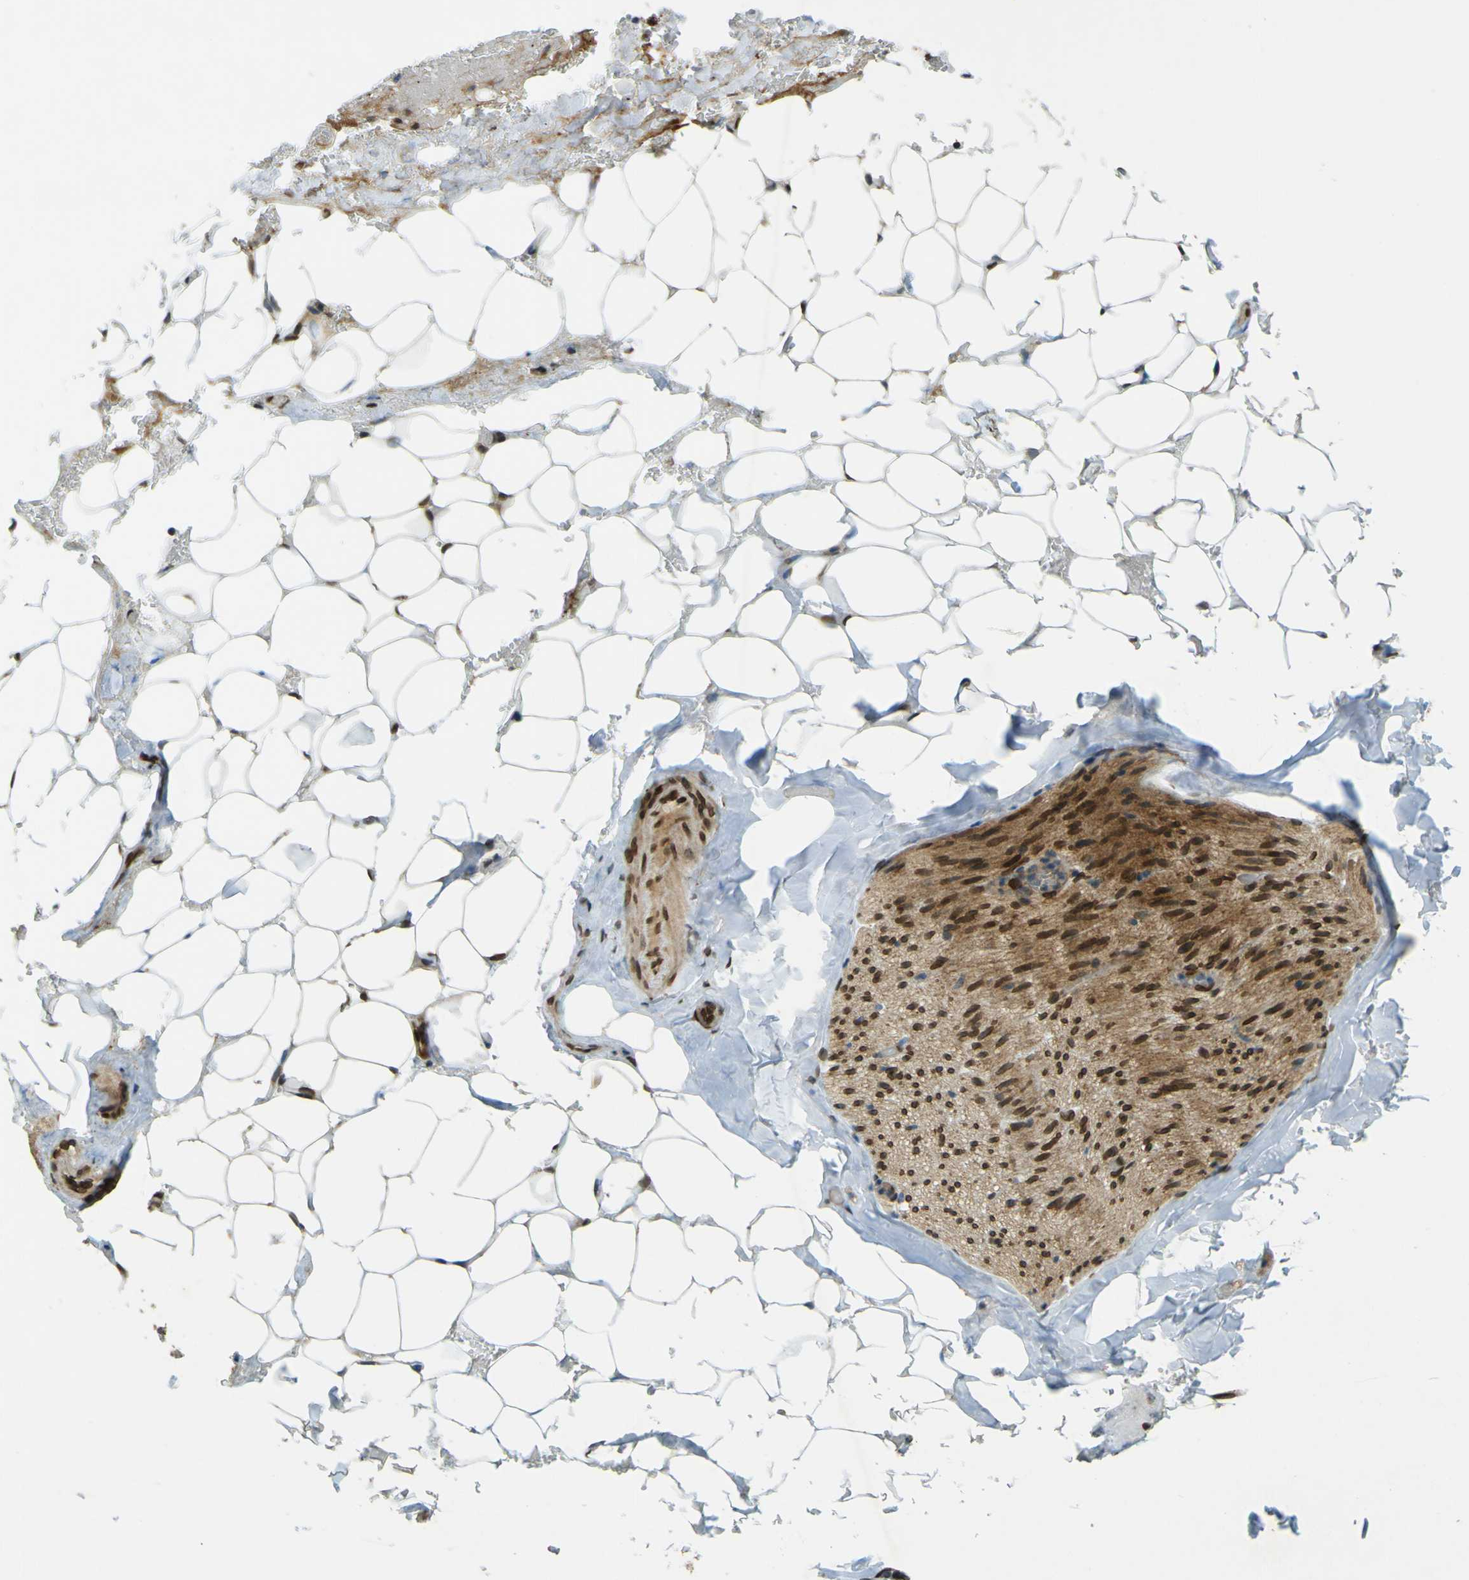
{"staining": {"intensity": "moderate", "quantity": ">75%", "location": "nuclear"}, "tissue": "adipose tissue", "cell_type": "Adipocytes", "image_type": "normal", "snomed": [{"axis": "morphology", "description": "Normal tissue, NOS"}, {"axis": "topography", "description": "Peripheral nerve tissue"}], "caption": "DAB (3,3'-diaminobenzidine) immunohistochemical staining of unremarkable adipose tissue exhibits moderate nuclear protein expression in approximately >75% of adipocytes. The protein is shown in brown color, while the nuclei are stained blue.", "gene": "GALNT1", "patient": {"sex": "male", "age": 70}}